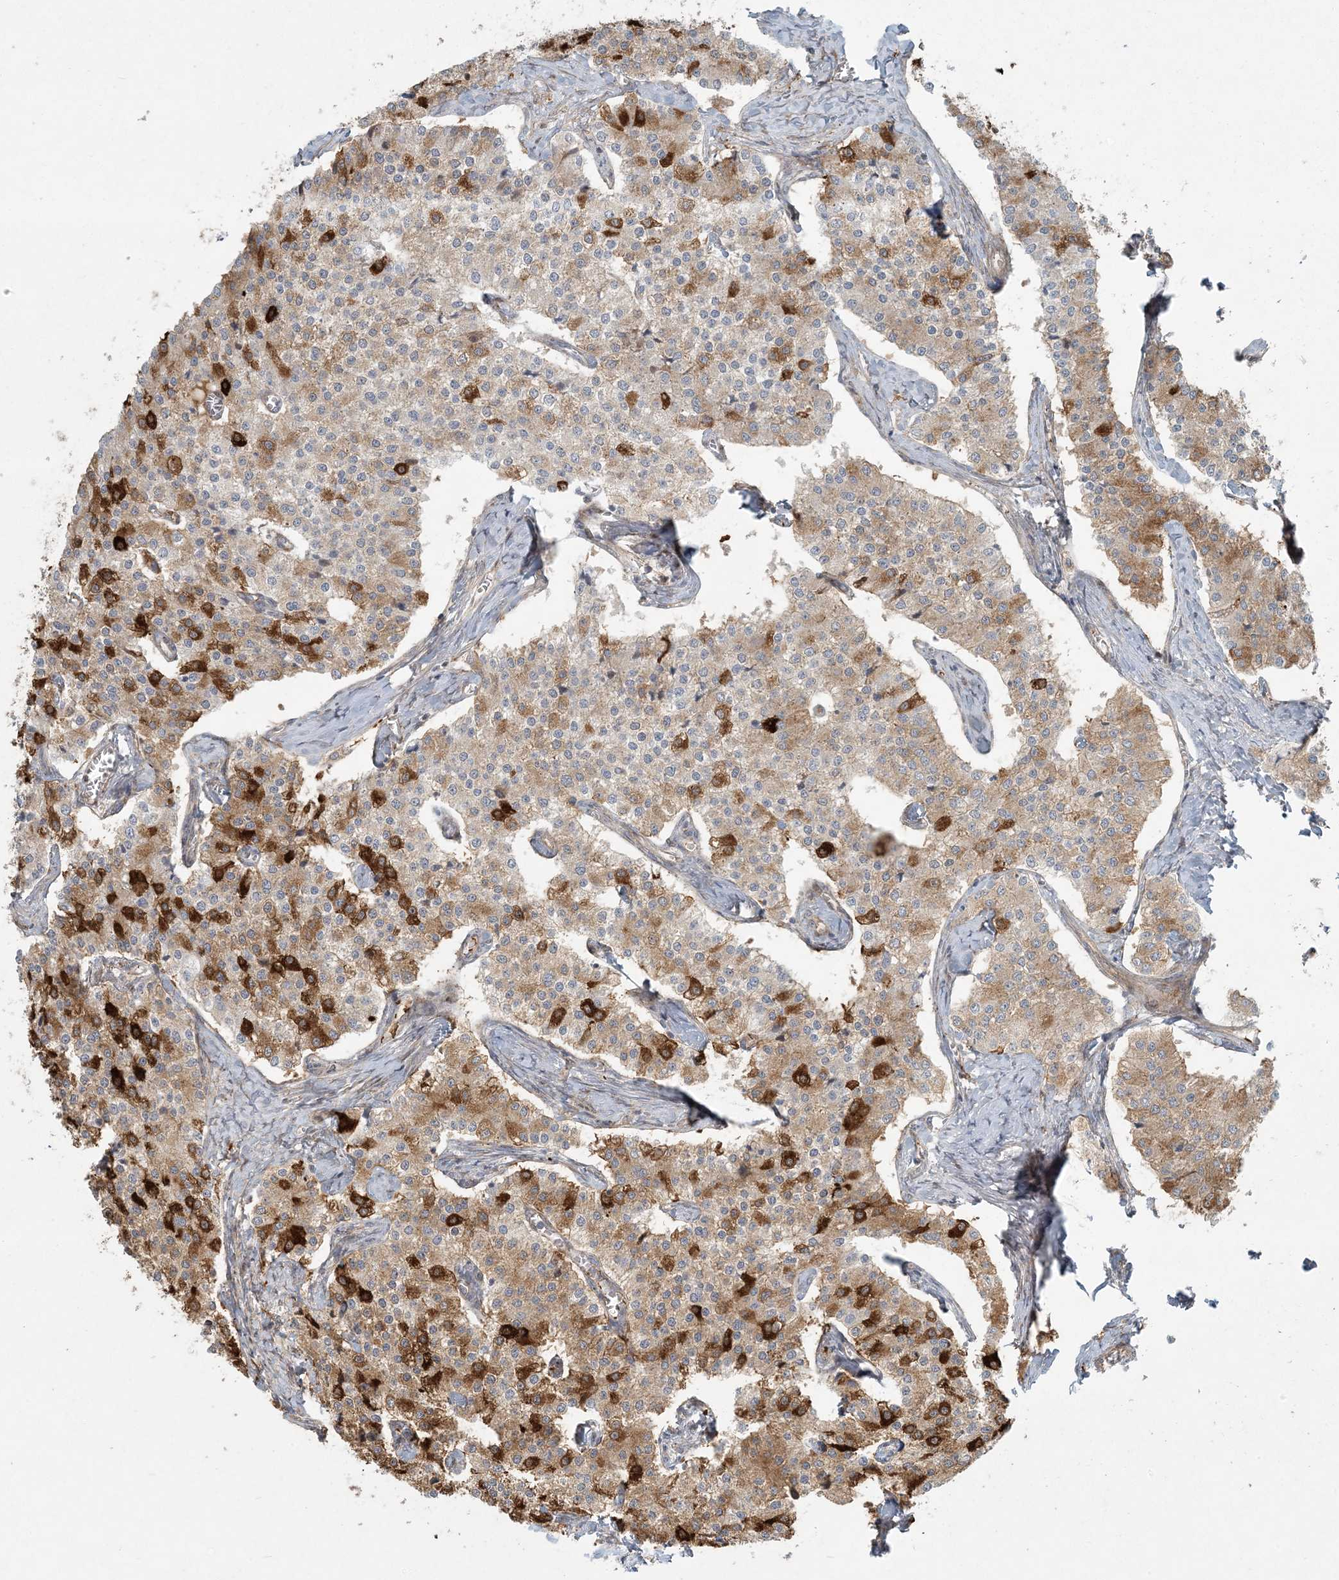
{"staining": {"intensity": "strong", "quantity": "25%-75%", "location": "cytoplasmic/membranous"}, "tissue": "carcinoid", "cell_type": "Tumor cells", "image_type": "cancer", "snomed": [{"axis": "morphology", "description": "Carcinoid, malignant, NOS"}, {"axis": "topography", "description": "Colon"}], "caption": "Protein staining of malignant carcinoid tissue shows strong cytoplasmic/membranous staining in about 25%-75% of tumor cells. (DAB (3,3'-diaminobenzidine) IHC, brown staining for protein, blue staining for nuclei).", "gene": "BCORL1", "patient": {"sex": "female", "age": 52}}